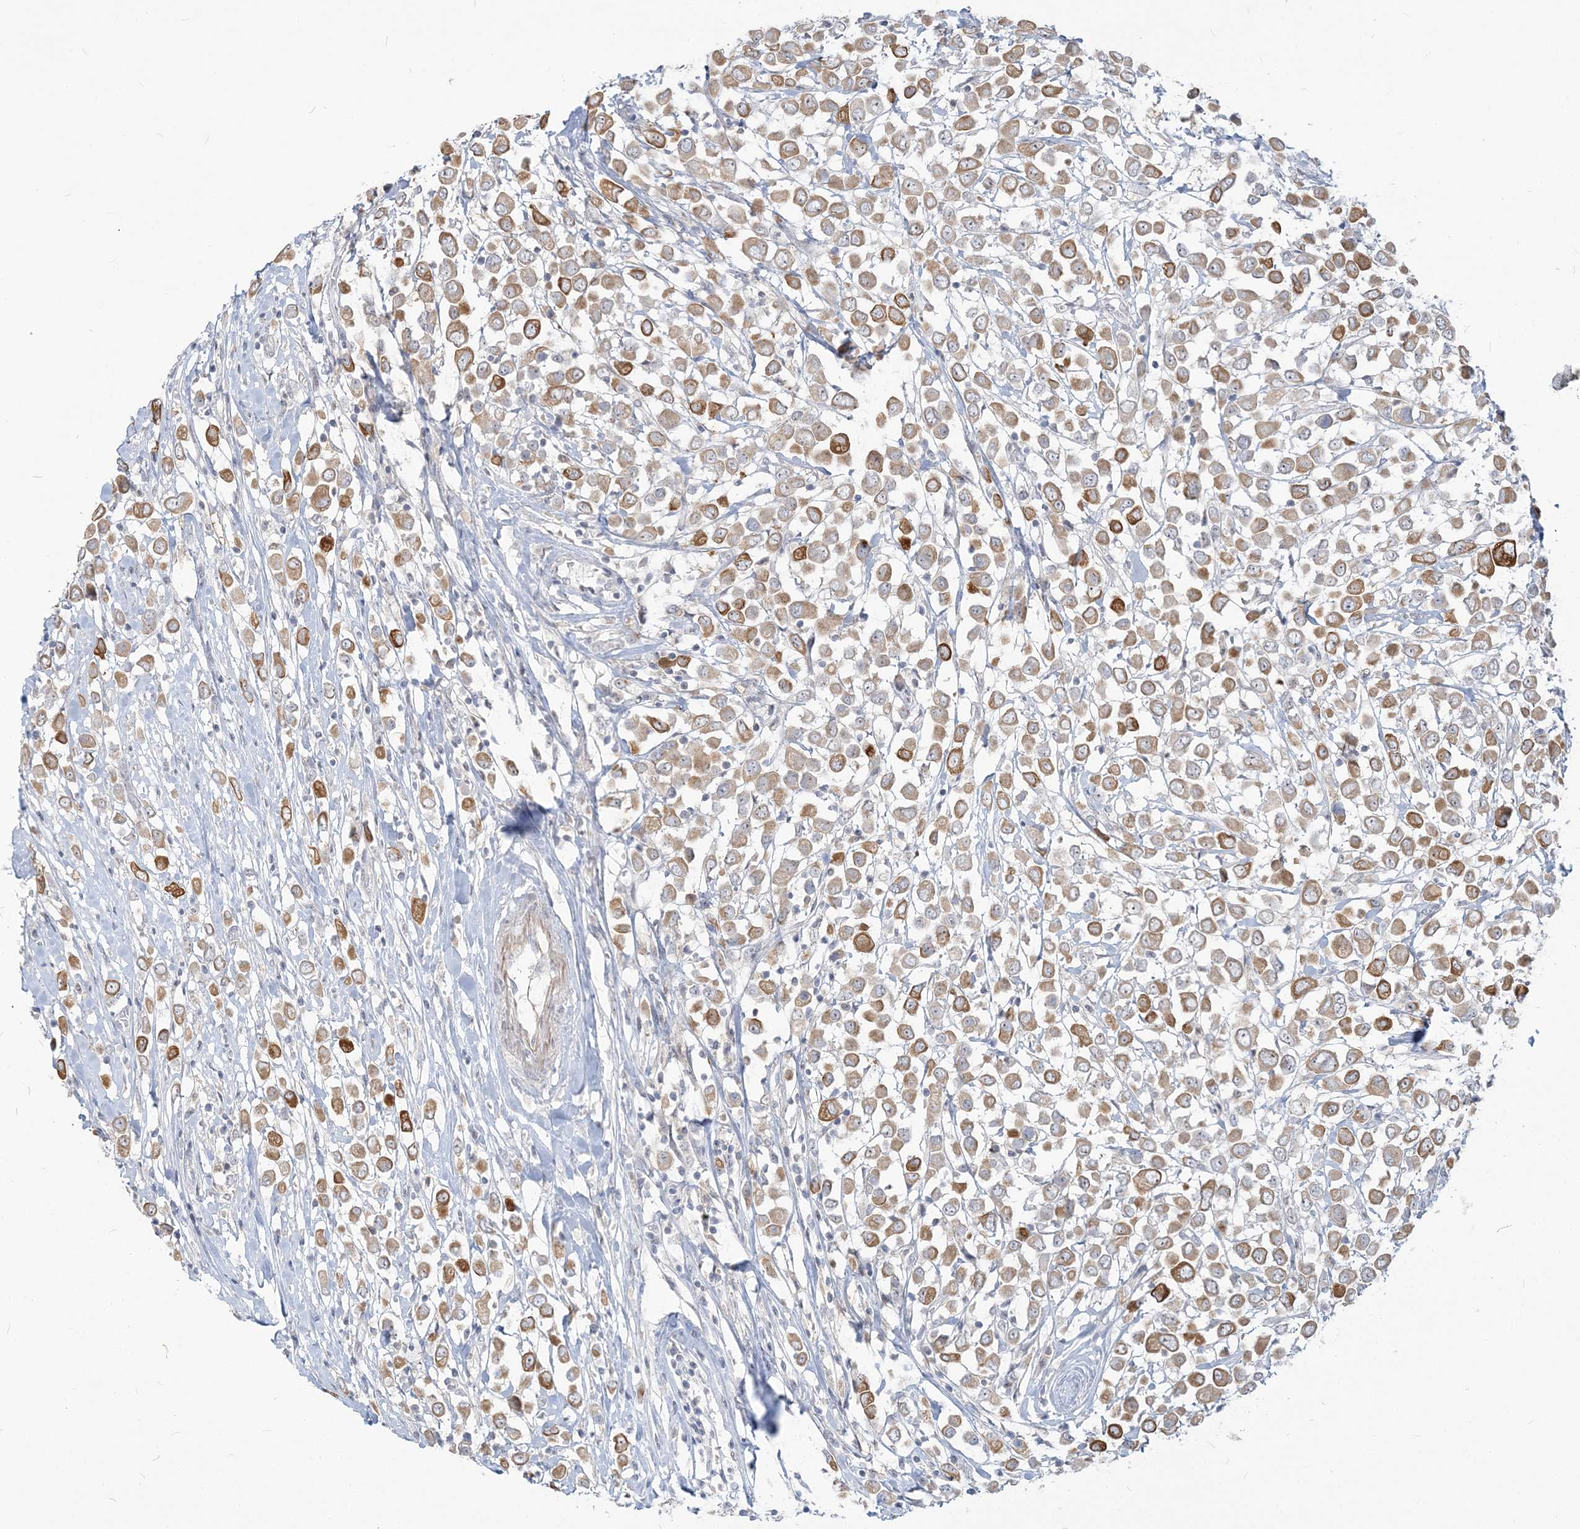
{"staining": {"intensity": "moderate", "quantity": ">75%", "location": "cytoplasmic/membranous"}, "tissue": "breast cancer", "cell_type": "Tumor cells", "image_type": "cancer", "snomed": [{"axis": "morphology", "description": "Duct carcinoma"}, {"axis": "topography", "description": "Breast"}], "caption": "This histopathology image displays immunohistochemistry (IHC) staining of breast infiltrating ductal carcinoma, with medium moderate cytoplasmic/membranous positivity in about >75% of tumor cells.", "gene": "SDAD1", "patient": {"sex": "female", "age": 61}}